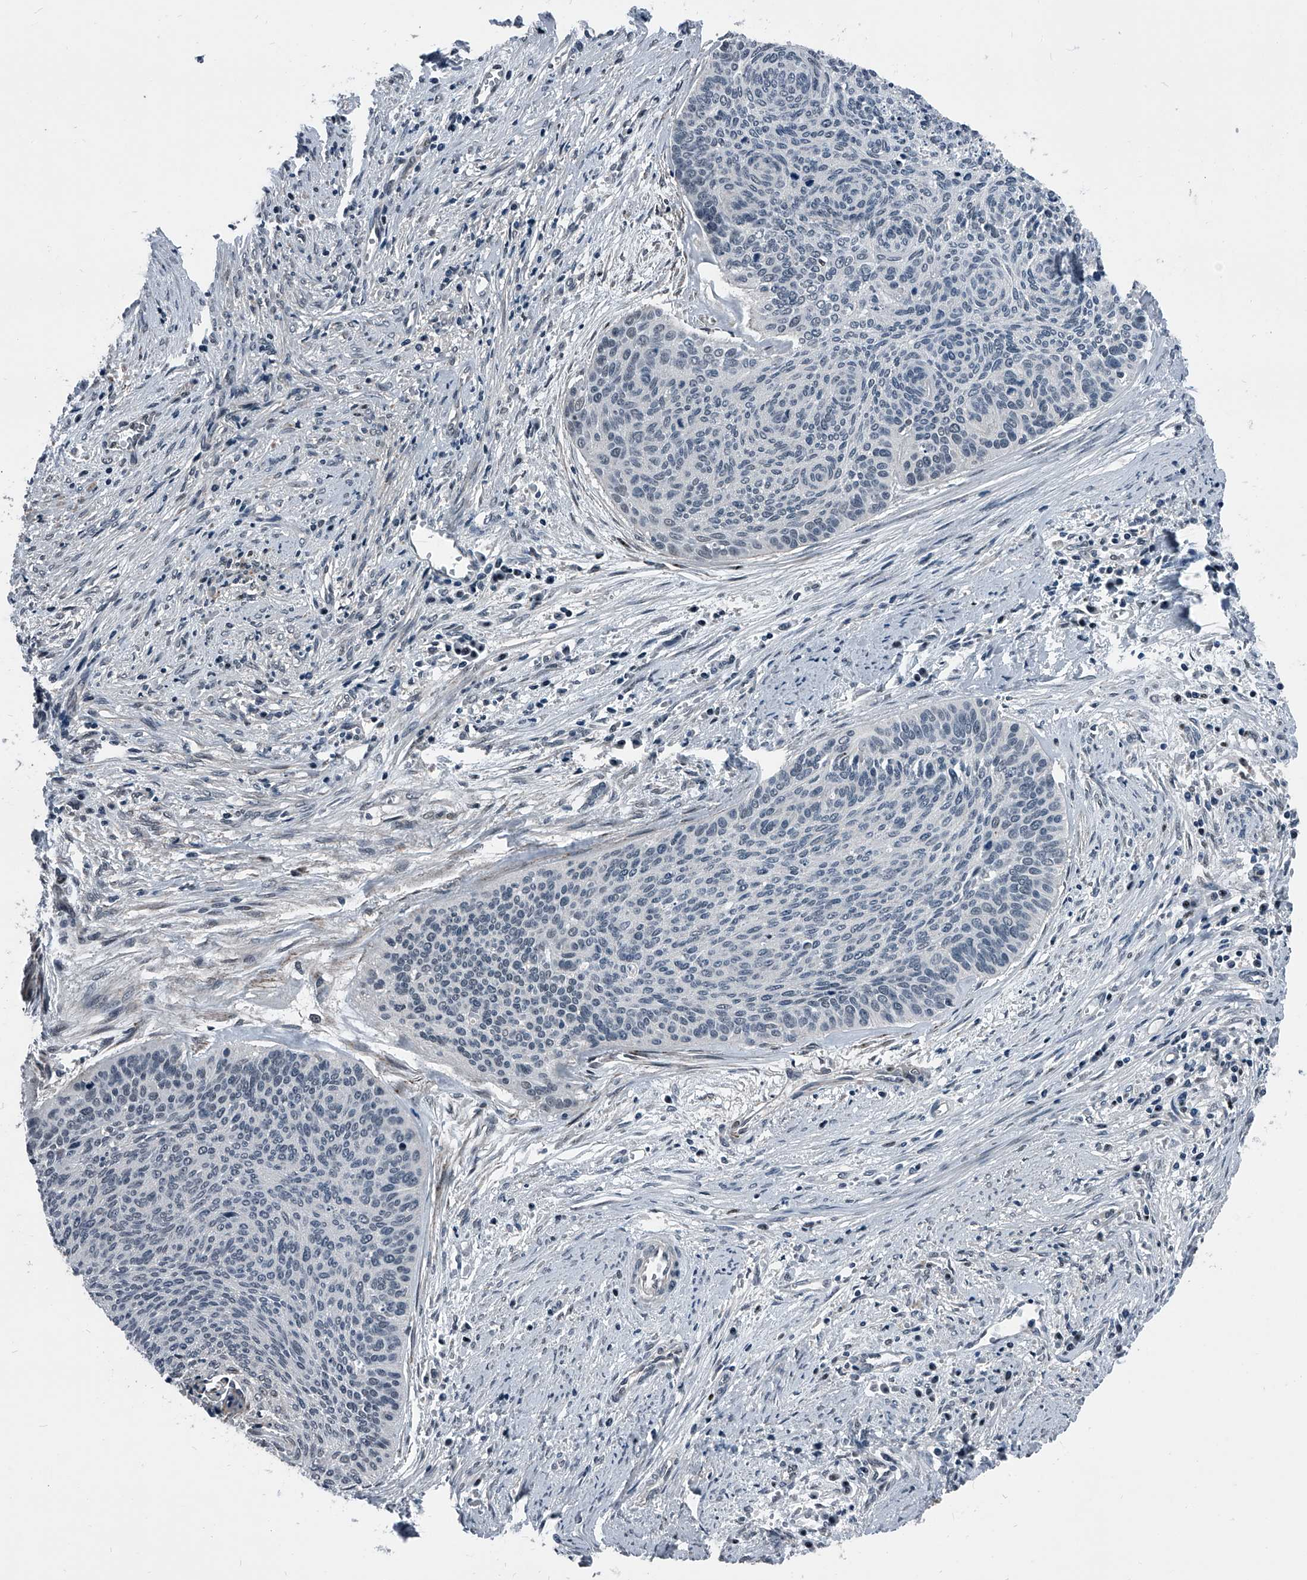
{"staining": {"intensity": "negative", "quantity": "none", "location": "none"}, "tissue": "cervical cancer", "cell_type": "Tumor cells", "image_type": "cancer", "snomed": [{"axis": "morphology", "description": "Squamous cell carcinoma, NOS"}, {"axis": "topography", "description": "Cervix"}], "caption": "An immunohistochemistry (IHC) photomicrograph of cervical cancer (squamous cell carcinoma) is shown. There is no staining in tumor cells of cervical cancer (squamous cell carcinoma).", "gene": "MEN1", "patient": {"sex": "female", "age": 55}}